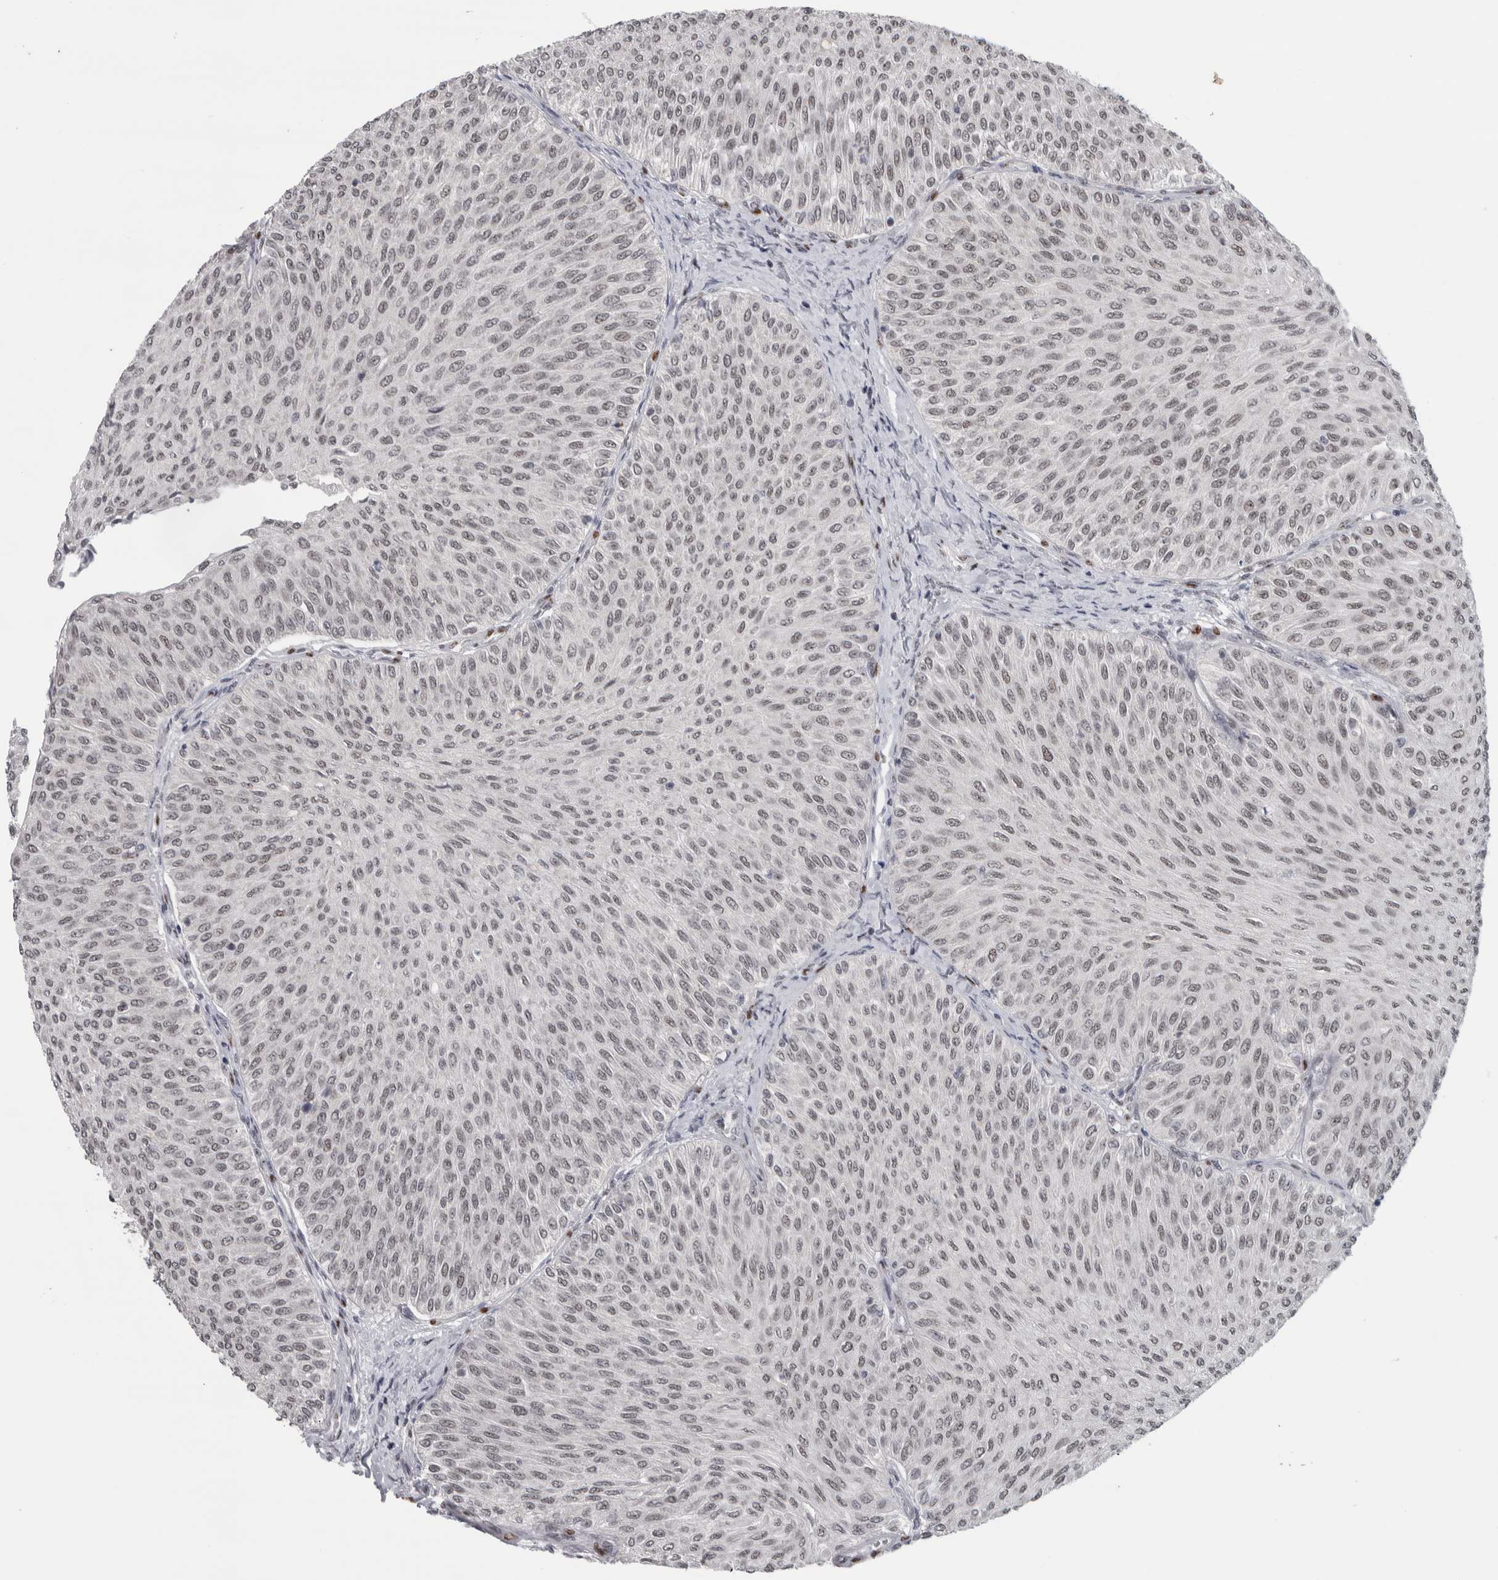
{"staining": {"intensity": "moderate", "quantity": ">75%", "location": "nuclear"}, "tissue": "urothelial cancer", "cell_type": "Tumor cells", "image_type": "cancer", "snomed": [{"axis": "morphology", "description": "Urothelial carcinoma, Low grade"}, {"axis": "topography", "description": "Urinary bladder"}], "caption": "Immunohistochemical staining of human urothelial cancer displays medium levels of moderate nuclear protein expression in approximately >75% of tumor cells.", "gene": "HEXIM2", "patient": {"sex": "male", "age": 78}}